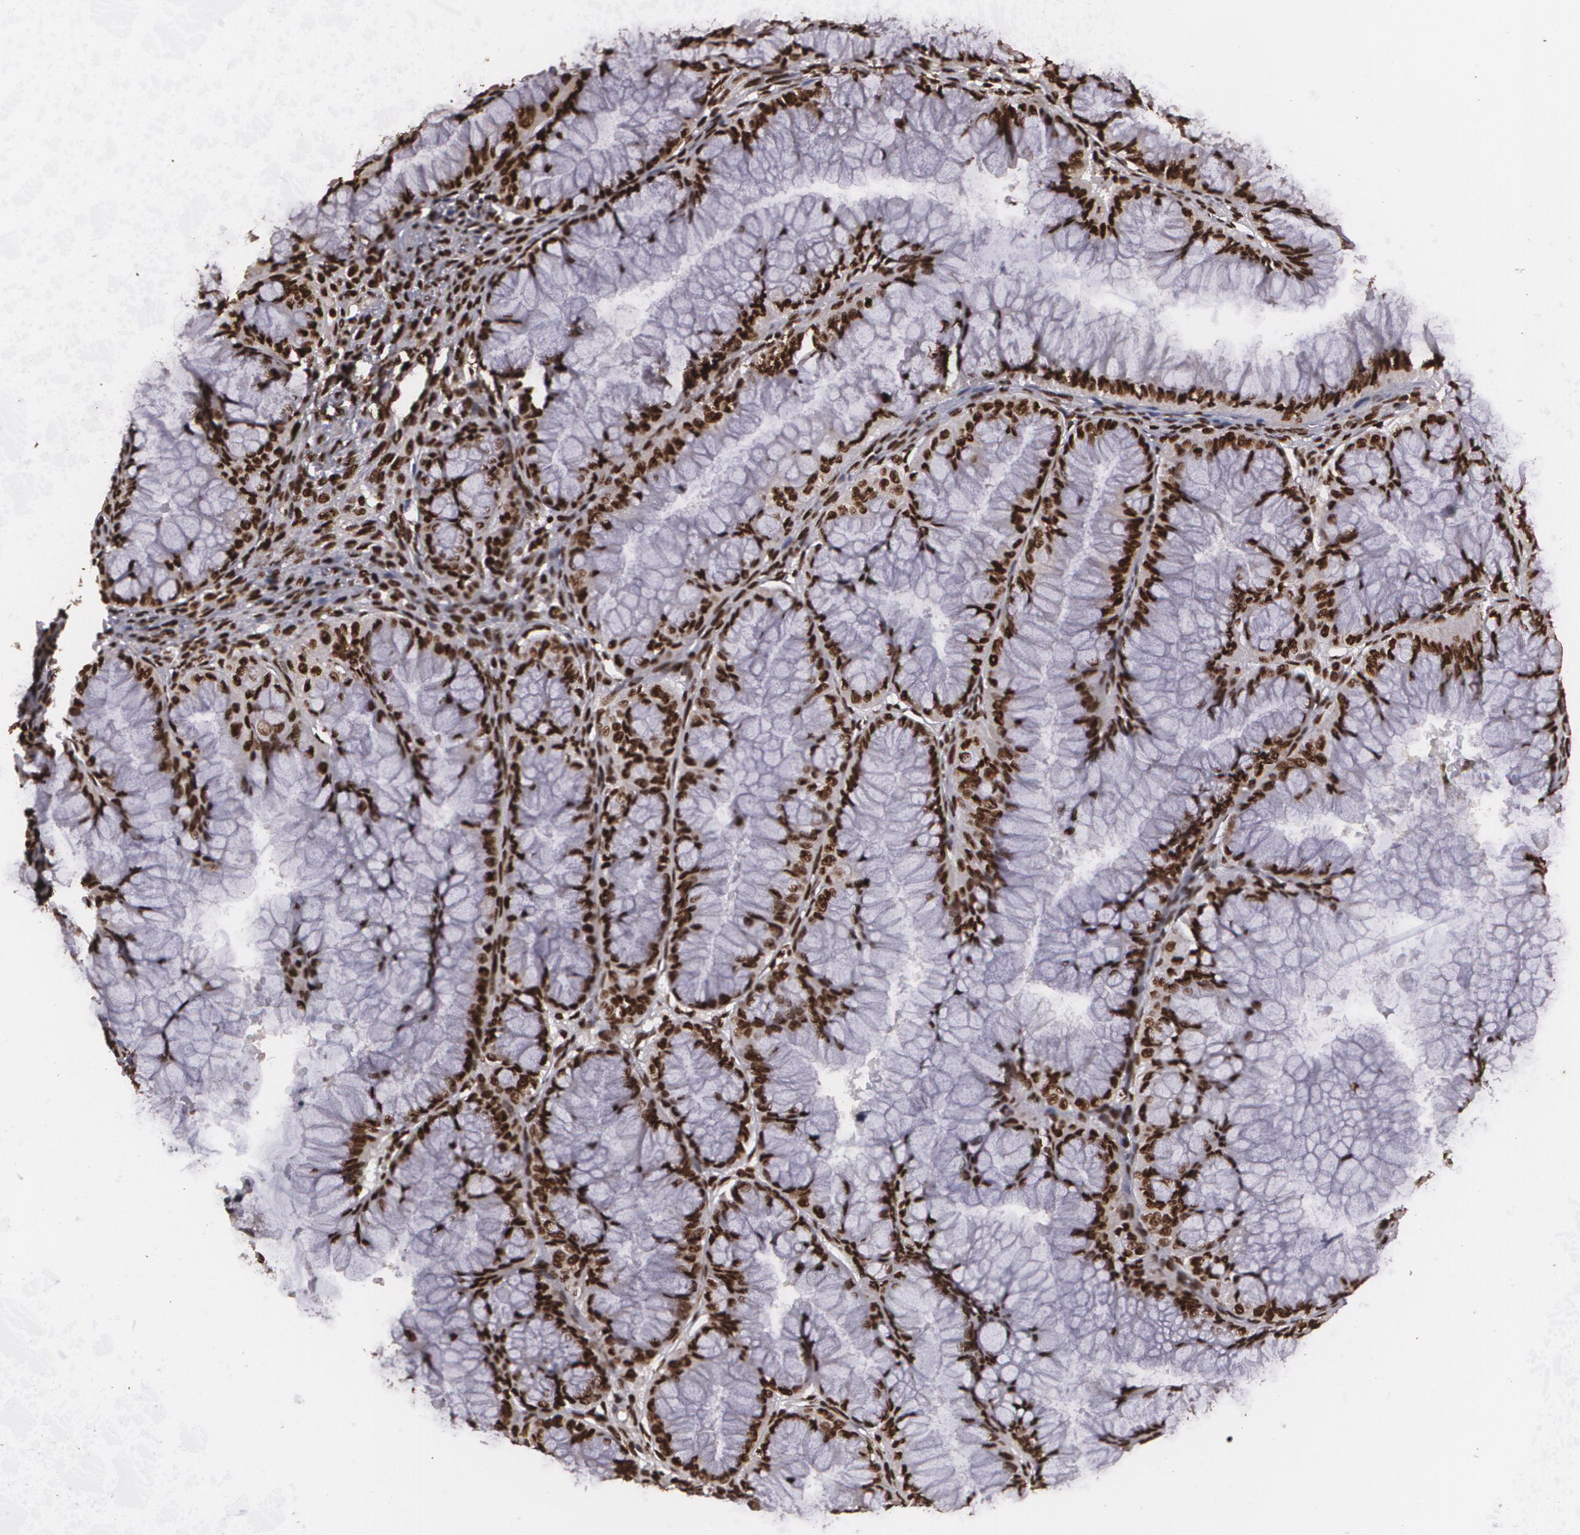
{"staining": {"intensity": "strong", "quantity": ">75%", "location": "cytoplasmic/membranous,nuclear"}, "tissue": "ovarian cancer", "cell_type": "Tumor cells", "image_type": "cancer", "snomed": [{"axis": "morphology", "description": "Cystadenocarcinoma, mucinous, NOS"}, {"axis": "topography", "description": "Ovary"}], "caption": "DAB immunohistochemical staining of human ovarian cancer (mucinous cystadenocarcinoma) shows strong cytoplasmic/membranous and nuclear protein positivity in approximately >75% of tumor cells.", "gene": "RCOR1", "patient": {"sex": "female", "age": 63}}